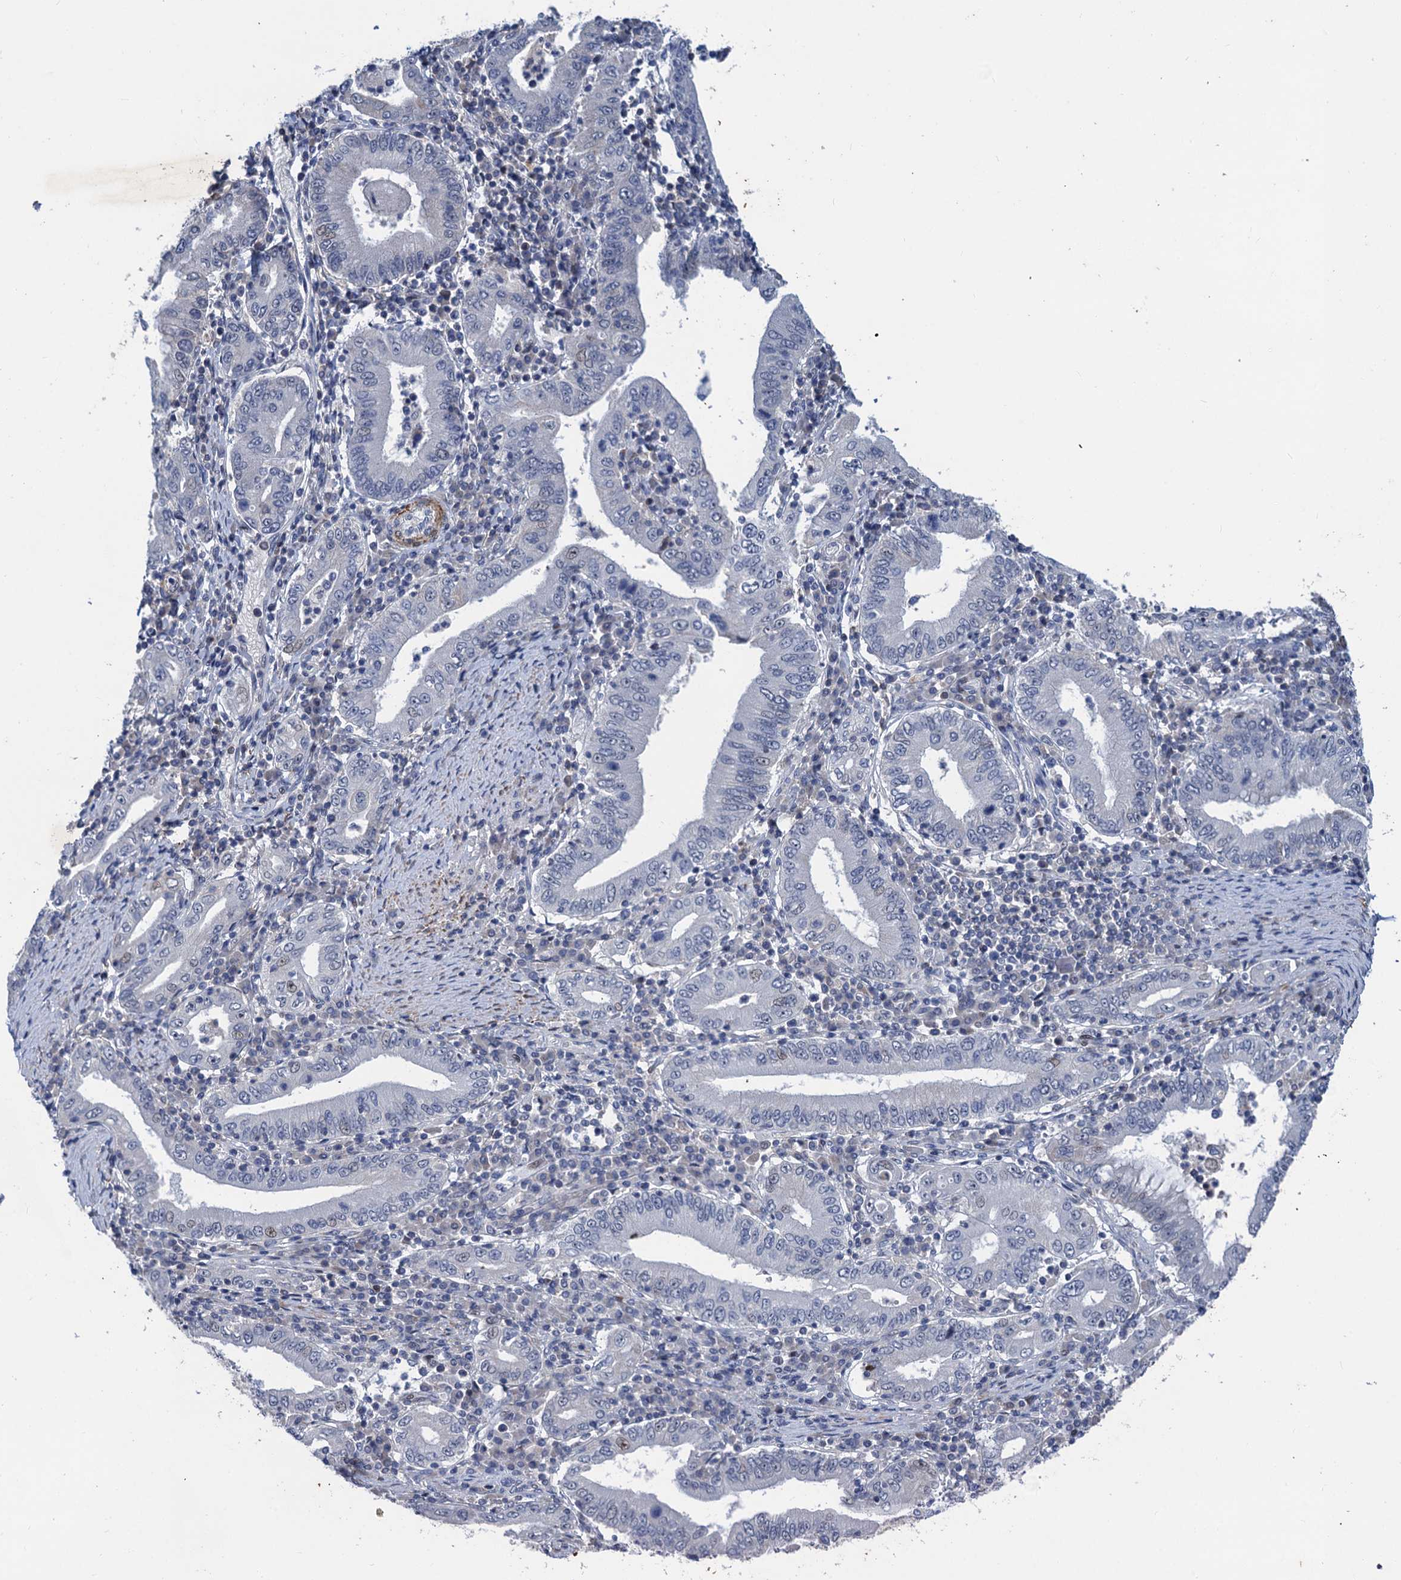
{"staining": {"intensity": "negative", "quantity": "none", "location": "none"}, "tissue": "stomach cancer", "cell_type": "Tumor cells", "image_type": "cancer", "snomed": [{"axis": "morphology", "description": "Normal tissue, NOS"}, {"axis": "morphology", "description": "Adenocarcinoma, NOS"}, {"axis": "topography", "description": "Esophagus"}, {"axis": "topography", "description": "Stomach, upper"}, {"axis": "topography", "description": "Peripheral nerve tissue"}], "caption": "Immunohistochemical staining of human stomach adenocarcinoma displays no significant expression in tumor cells.", "gene": "ESYT3", "patient": {"sex": "male", "age": 62}}